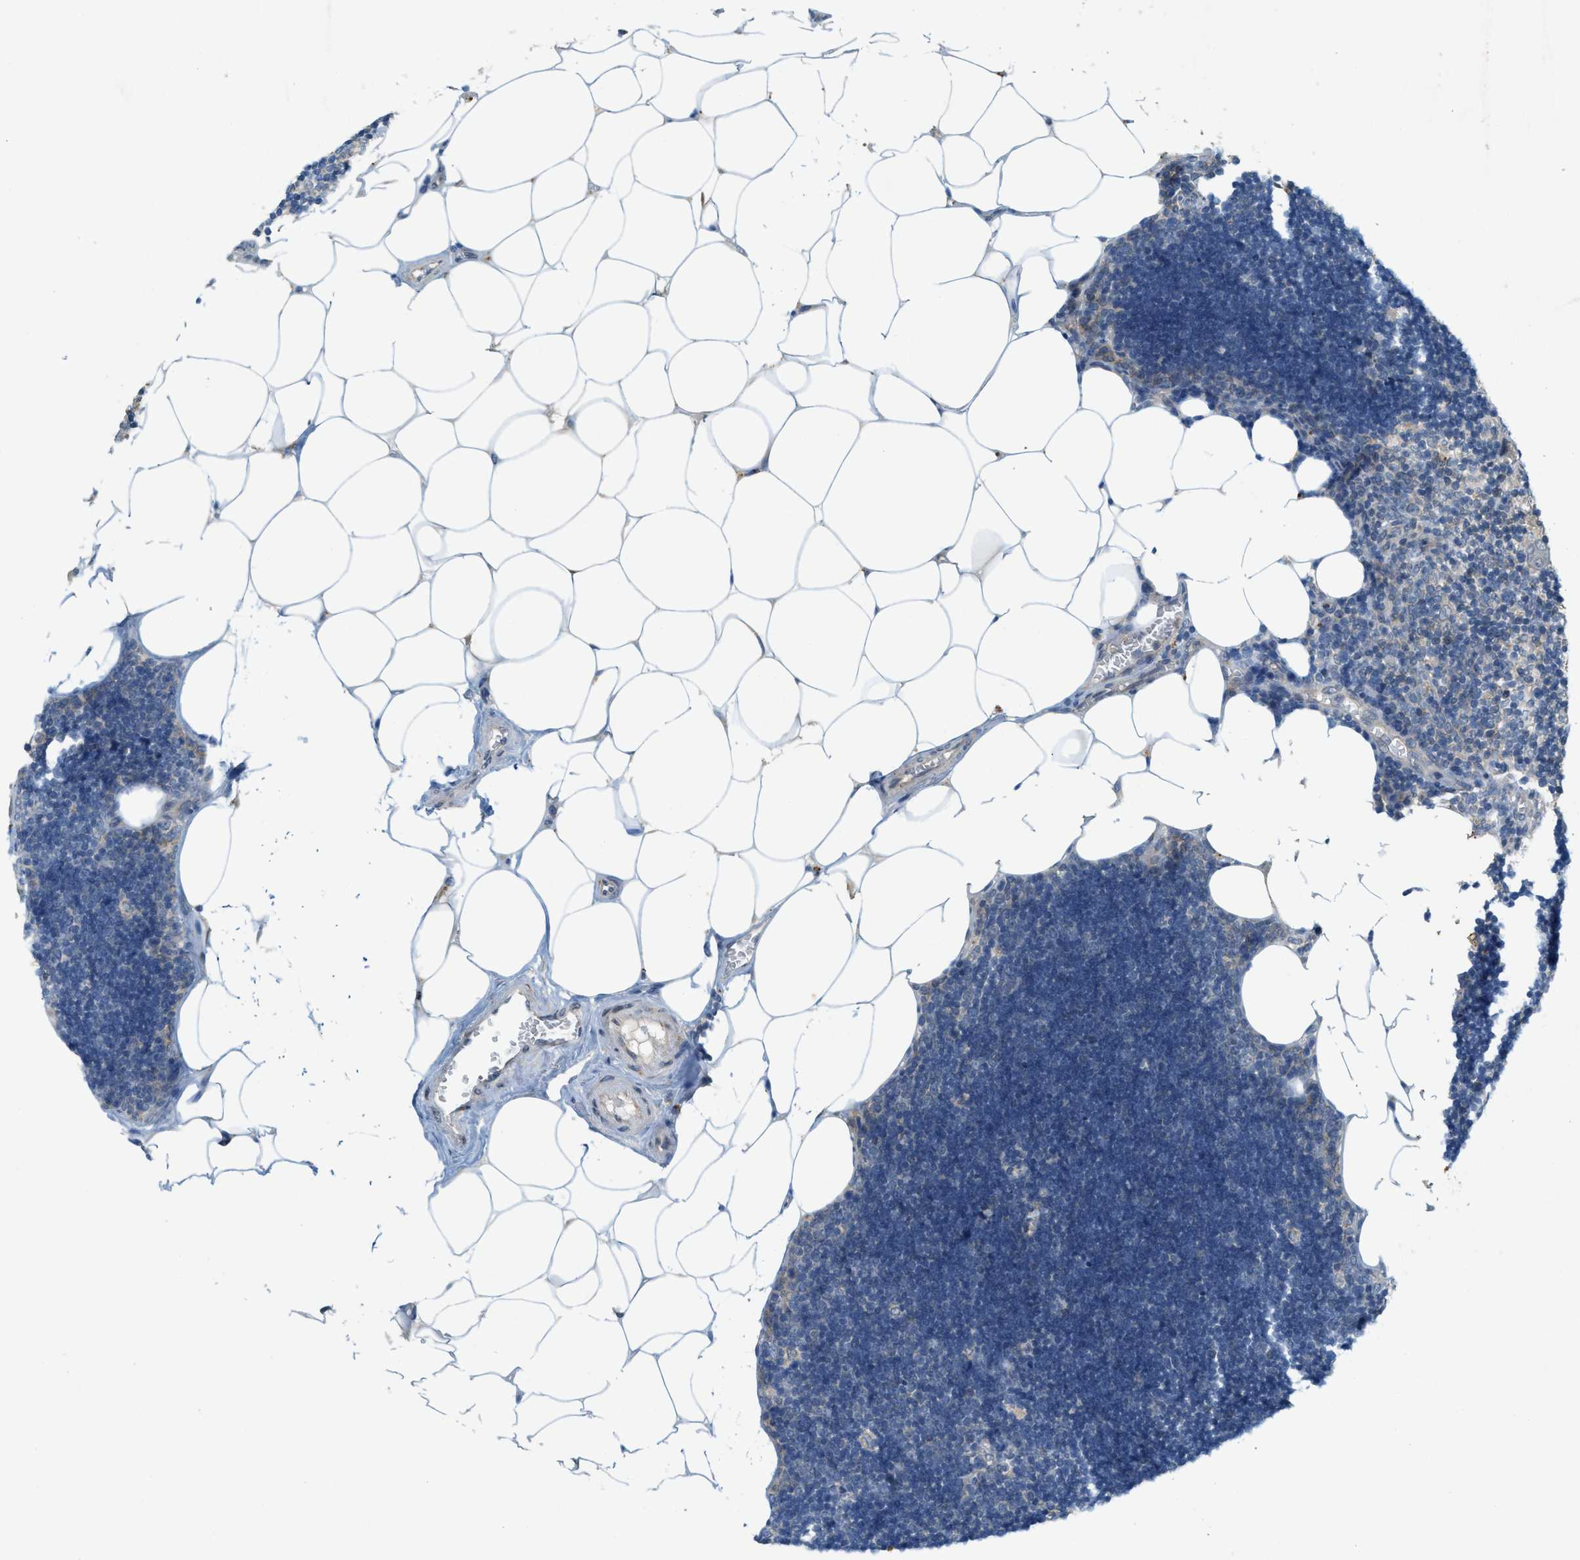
{"staining": {"intensity": "weak", "quantity": "<25%", "location": "cytoplasmic/membranous"}, "tissue": "lymph node", "cell_type": "Germinal center cells", "image_type": "normal", "snomed": [{"axis": "morphology", "description": "Normal tissue, NOS"}, {"axis": "topography", "description": "Lymph node"}], "caption": "High magnification brightfield microscopy of normal lymph node stained with DAB (brown) and counterstained with hematoxylin (blue): germinal center cells show no significant positivity.", "gene": "SIGMAR1", "patient": {"sex": "male", "age": 33}}